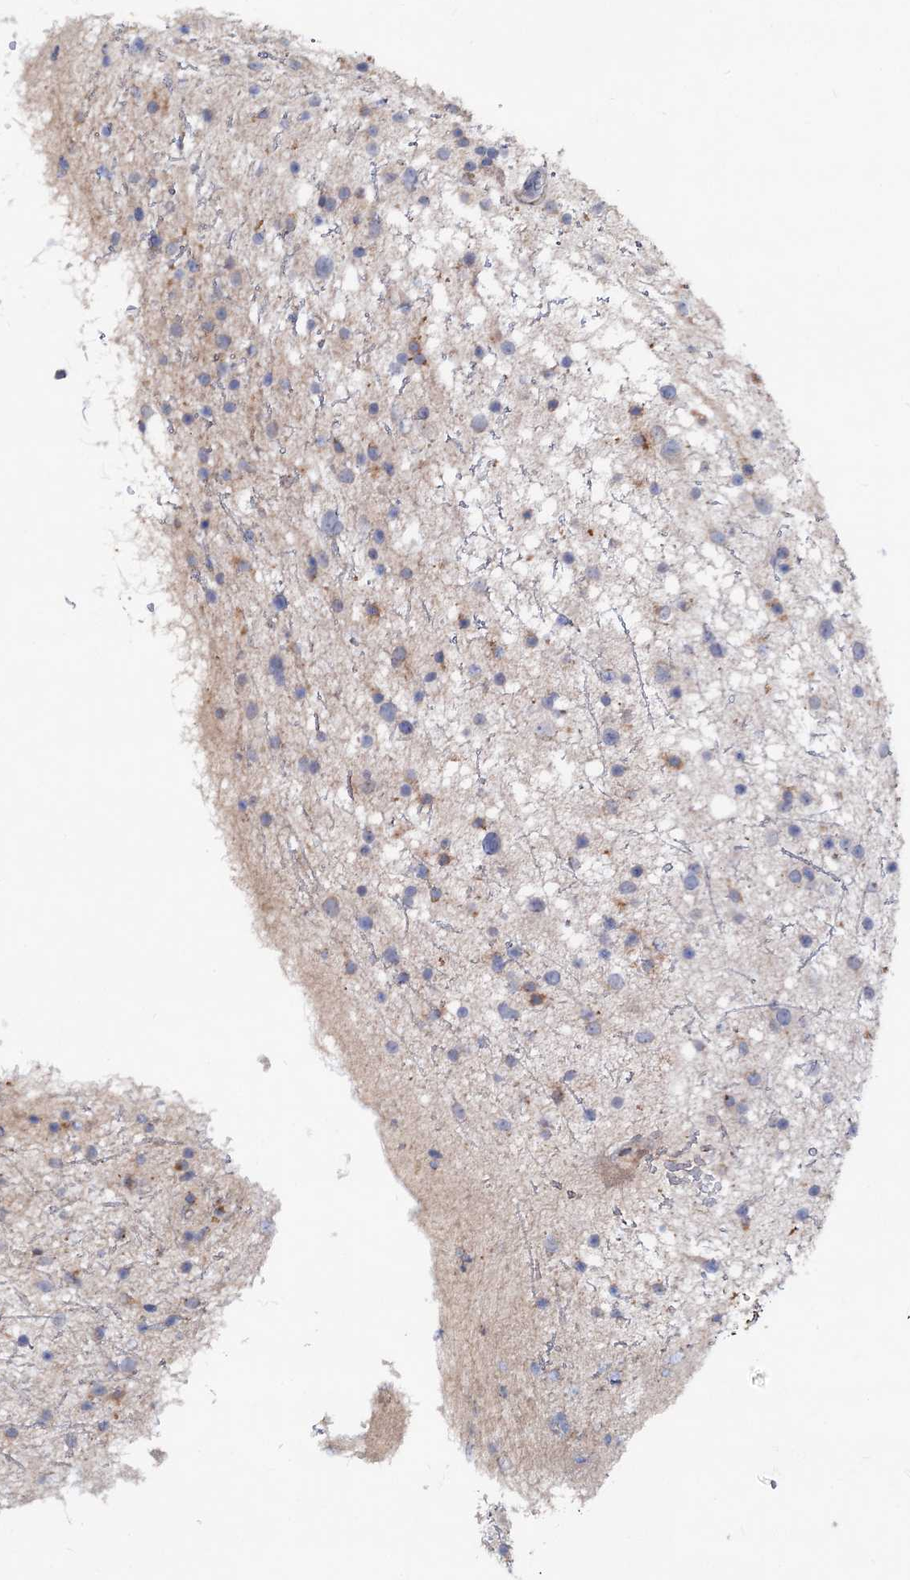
{"staining": {"intensity": "negative", "quantity": "none", "location": "none"}, "tissue": "glioma", "cell_type": "Tumor cells", "image_type": "cancer", "snomed": [{"axis": "morphology", "description": "Glioma, malignant, Low grade"}, {"axis": "topography", "description": "Cerebral cortex"}], "caption": "Immunohistochemical staining of human glioma demonstrates no significant expression in tumor cells.", "gene": "HVCN1", "patient": {"sex": "female", "age": 39}}